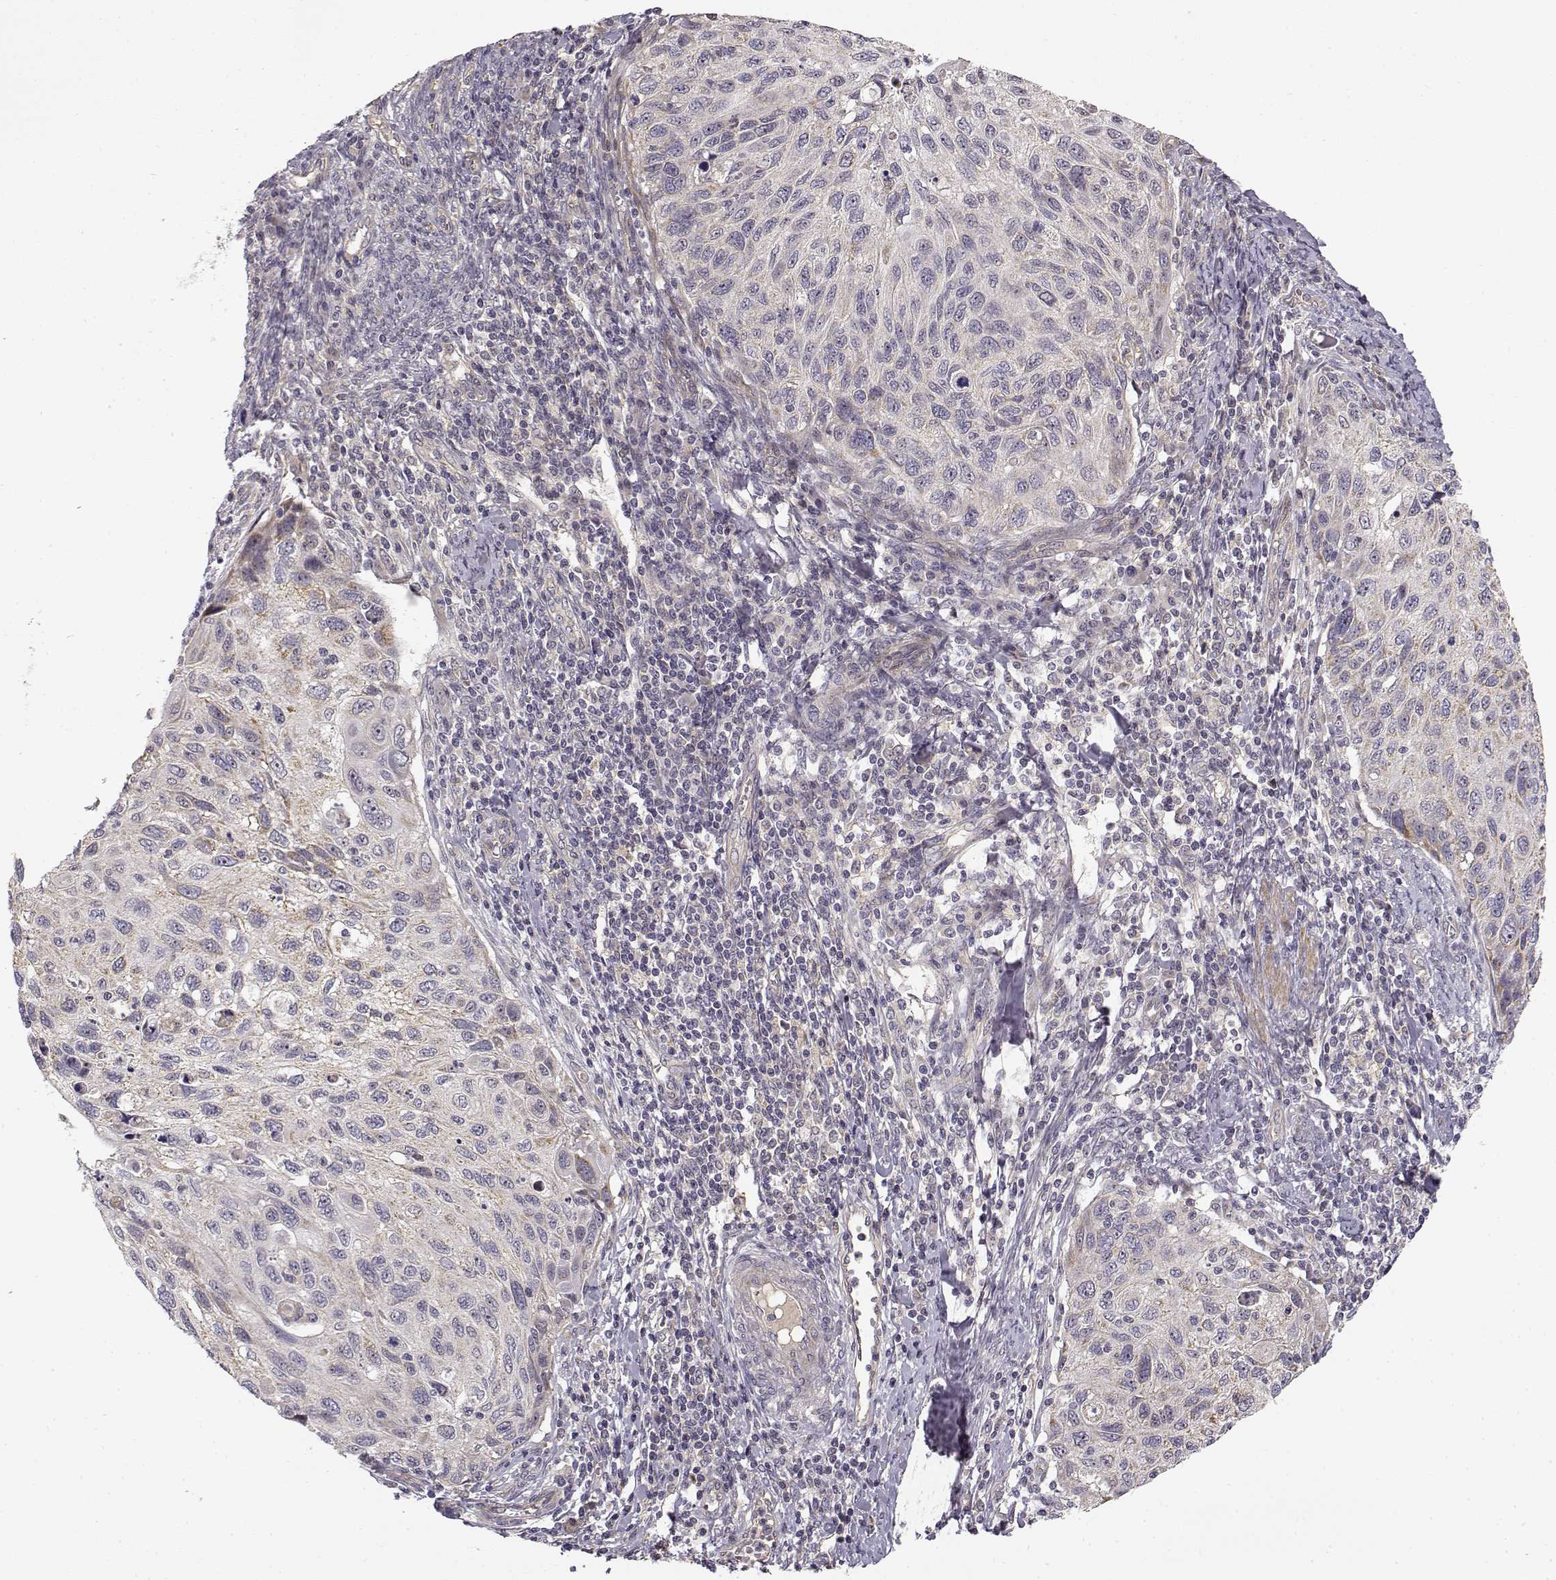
{"staining": {"intensity": "negative", "quantity": "none", "location": "none"}, "tissue": "cervical cancer", "cell_type": "Tumor cells", "image_type": "cancer", "snomed": [{"axis": "morphology", "description": "Squamous cell carcinoma, NOS"}, {"axis": "topography", "description": "Cervix"}], "caption": "High power microscopy photomicrograph of an immunohistochemistry (IHC) photomicrograph of cervical squamous cell carcinoma, revealing no significant staining in tumor cells.", "gene": "MED12L", "patient": {"sex": "female", "age": 70}}